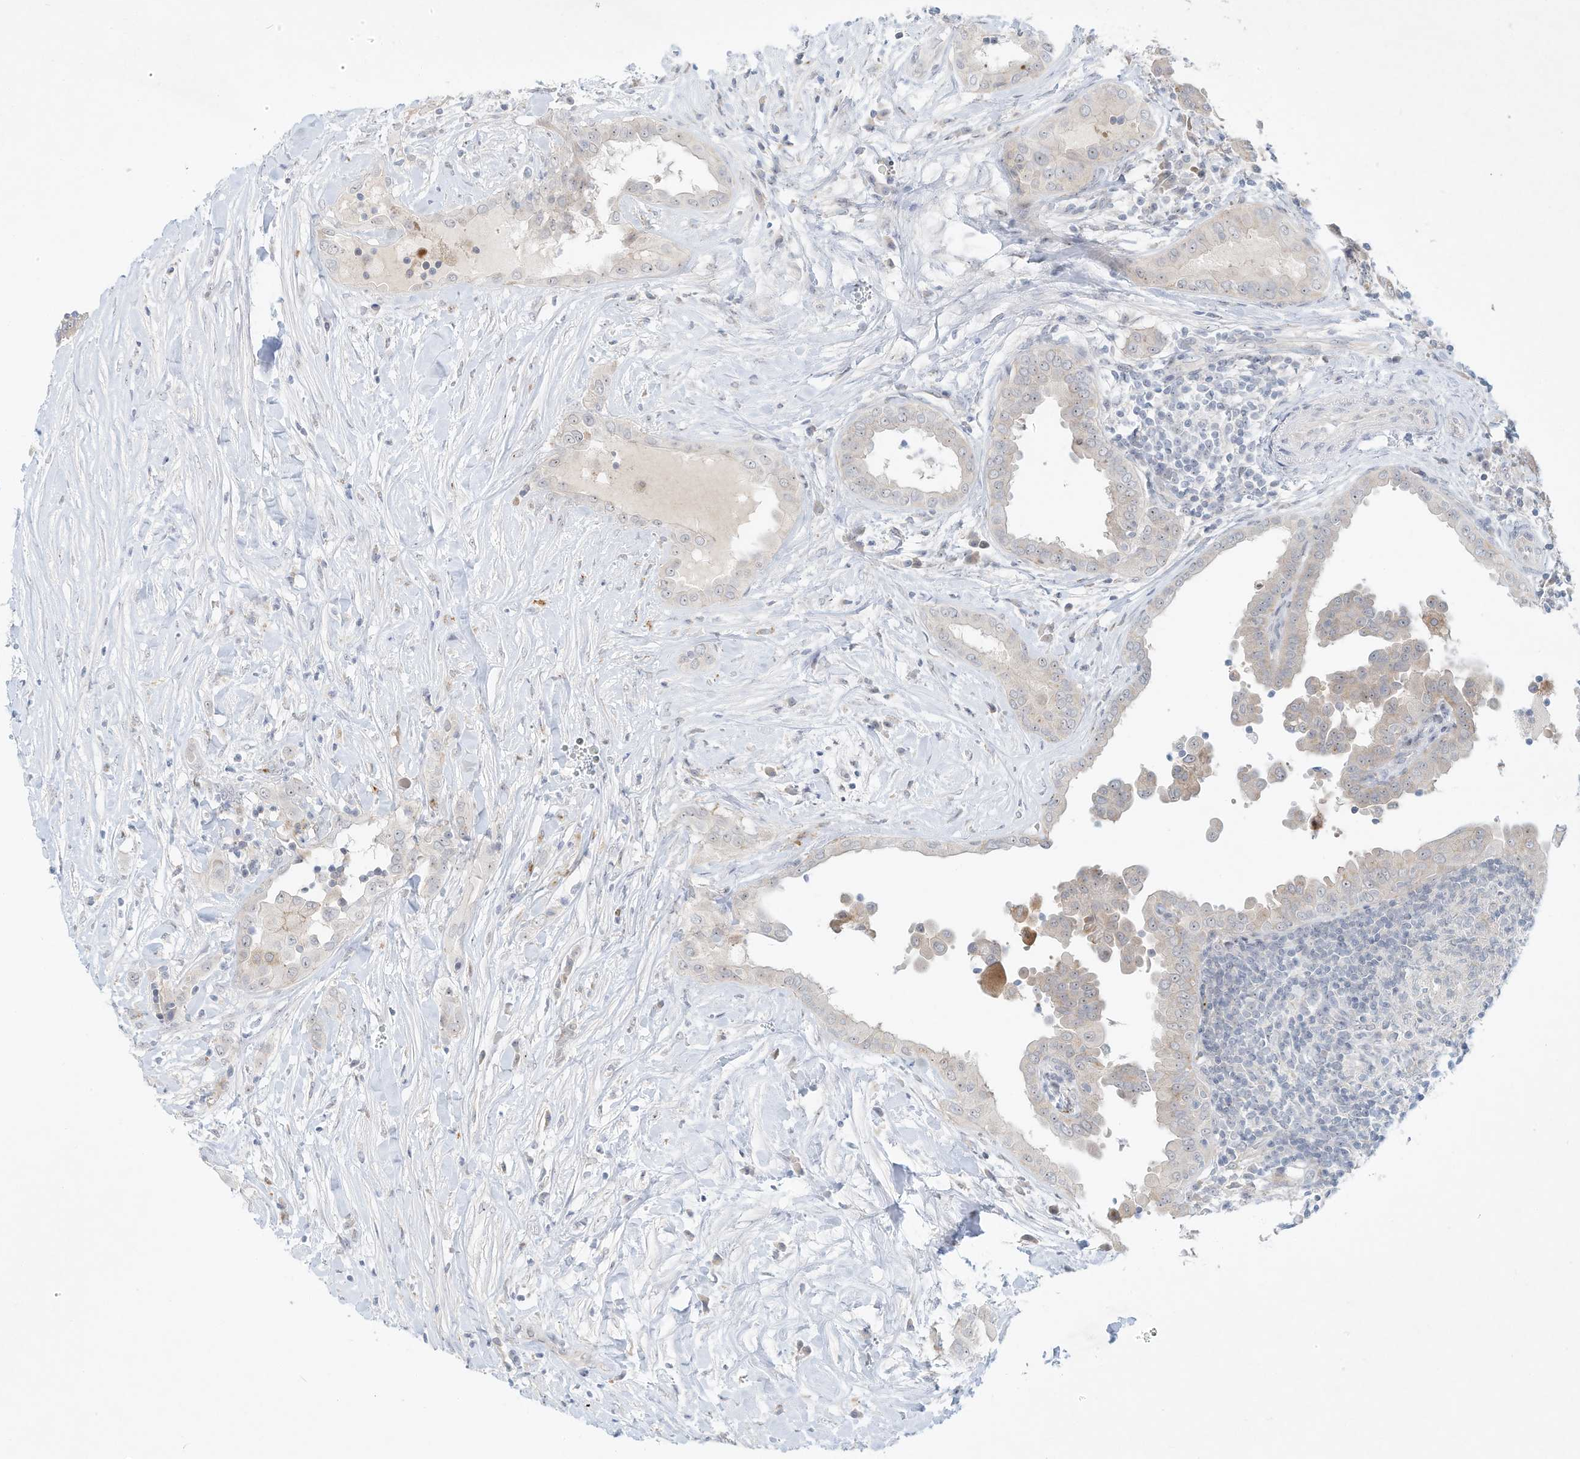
{"staining": {"intensity": "negative", "quantity": "none", "location": "none"}, "tissue": "thyroid cancer", "cell_type": "Tumor cells", "image_type": "cancer", "snomed": [{"axis": "morphology", "description": "Papillary adenocarcinoma, NOS"}, {"axis": "topography", "description": "Thyroid gland"}], "caption": "High power microscopy image of an immunohistochemistry photomicrograph of papillary adenocarcinoma (thyroid), revealing no significant staining in tumor cells.", "gene": "PAK6", "patient": {"sex": "male", "age": 33}}